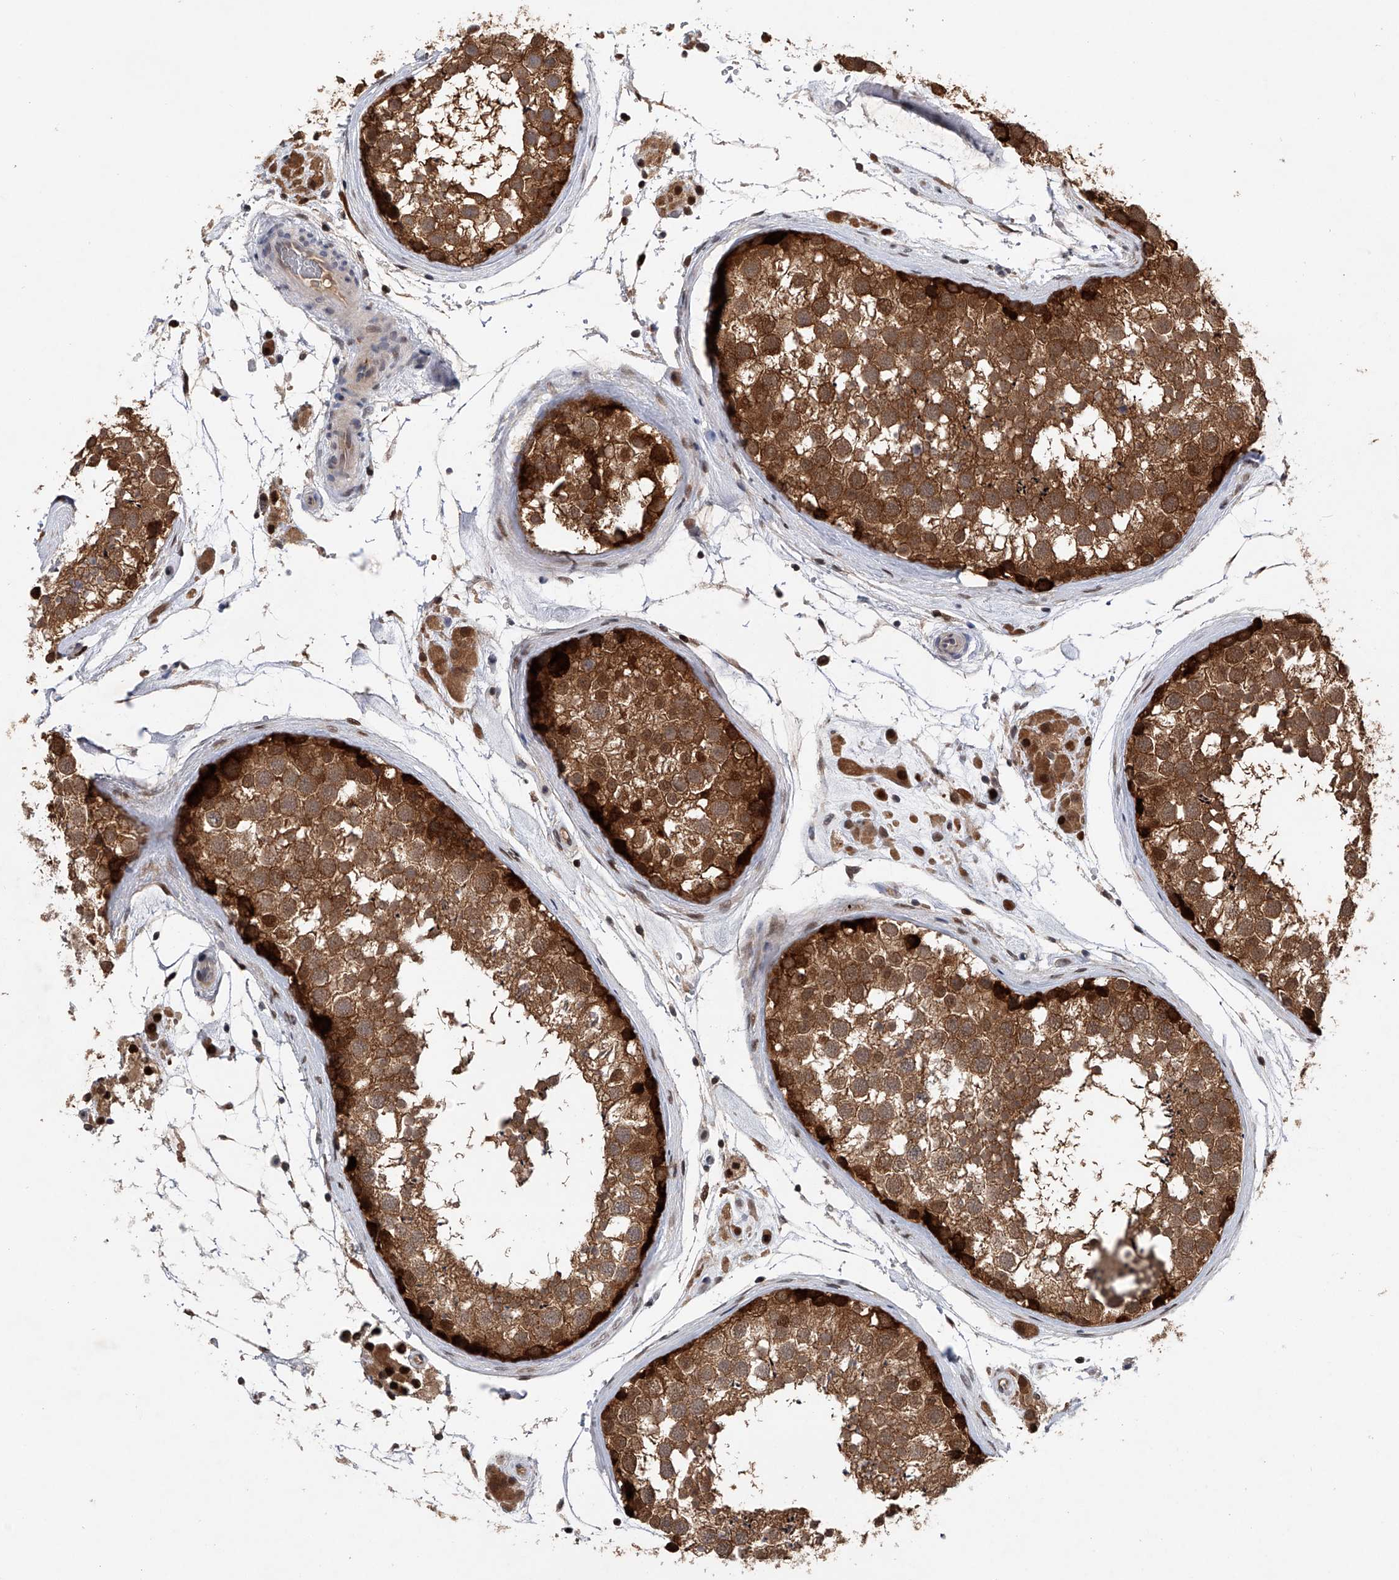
{"staining": {"intensity": "strong", "quantity": "25%-75%", "location": "cytoplasmic/membranous,nuclear"}, "tissue": "testis", "cell_type": "Cells in seminiferous ducts", "image_type": "normal", "snomed": [{"axis": "morphology", "description": "Normal tissue, NOS"}, {"axis": "topography", "description": "Testis"}], "caption": "Immunohistochemistry of unremarkable testis reveals high levels of strong cytoplasmic/membranous,nuclear expression in about 25%-75% of cells in seminiferous ducts. (Brightfield microscopy of DAB IHC at high magnification).", "gene": "RWDD2A", "patient": {"sex": "male", "age": 46}}